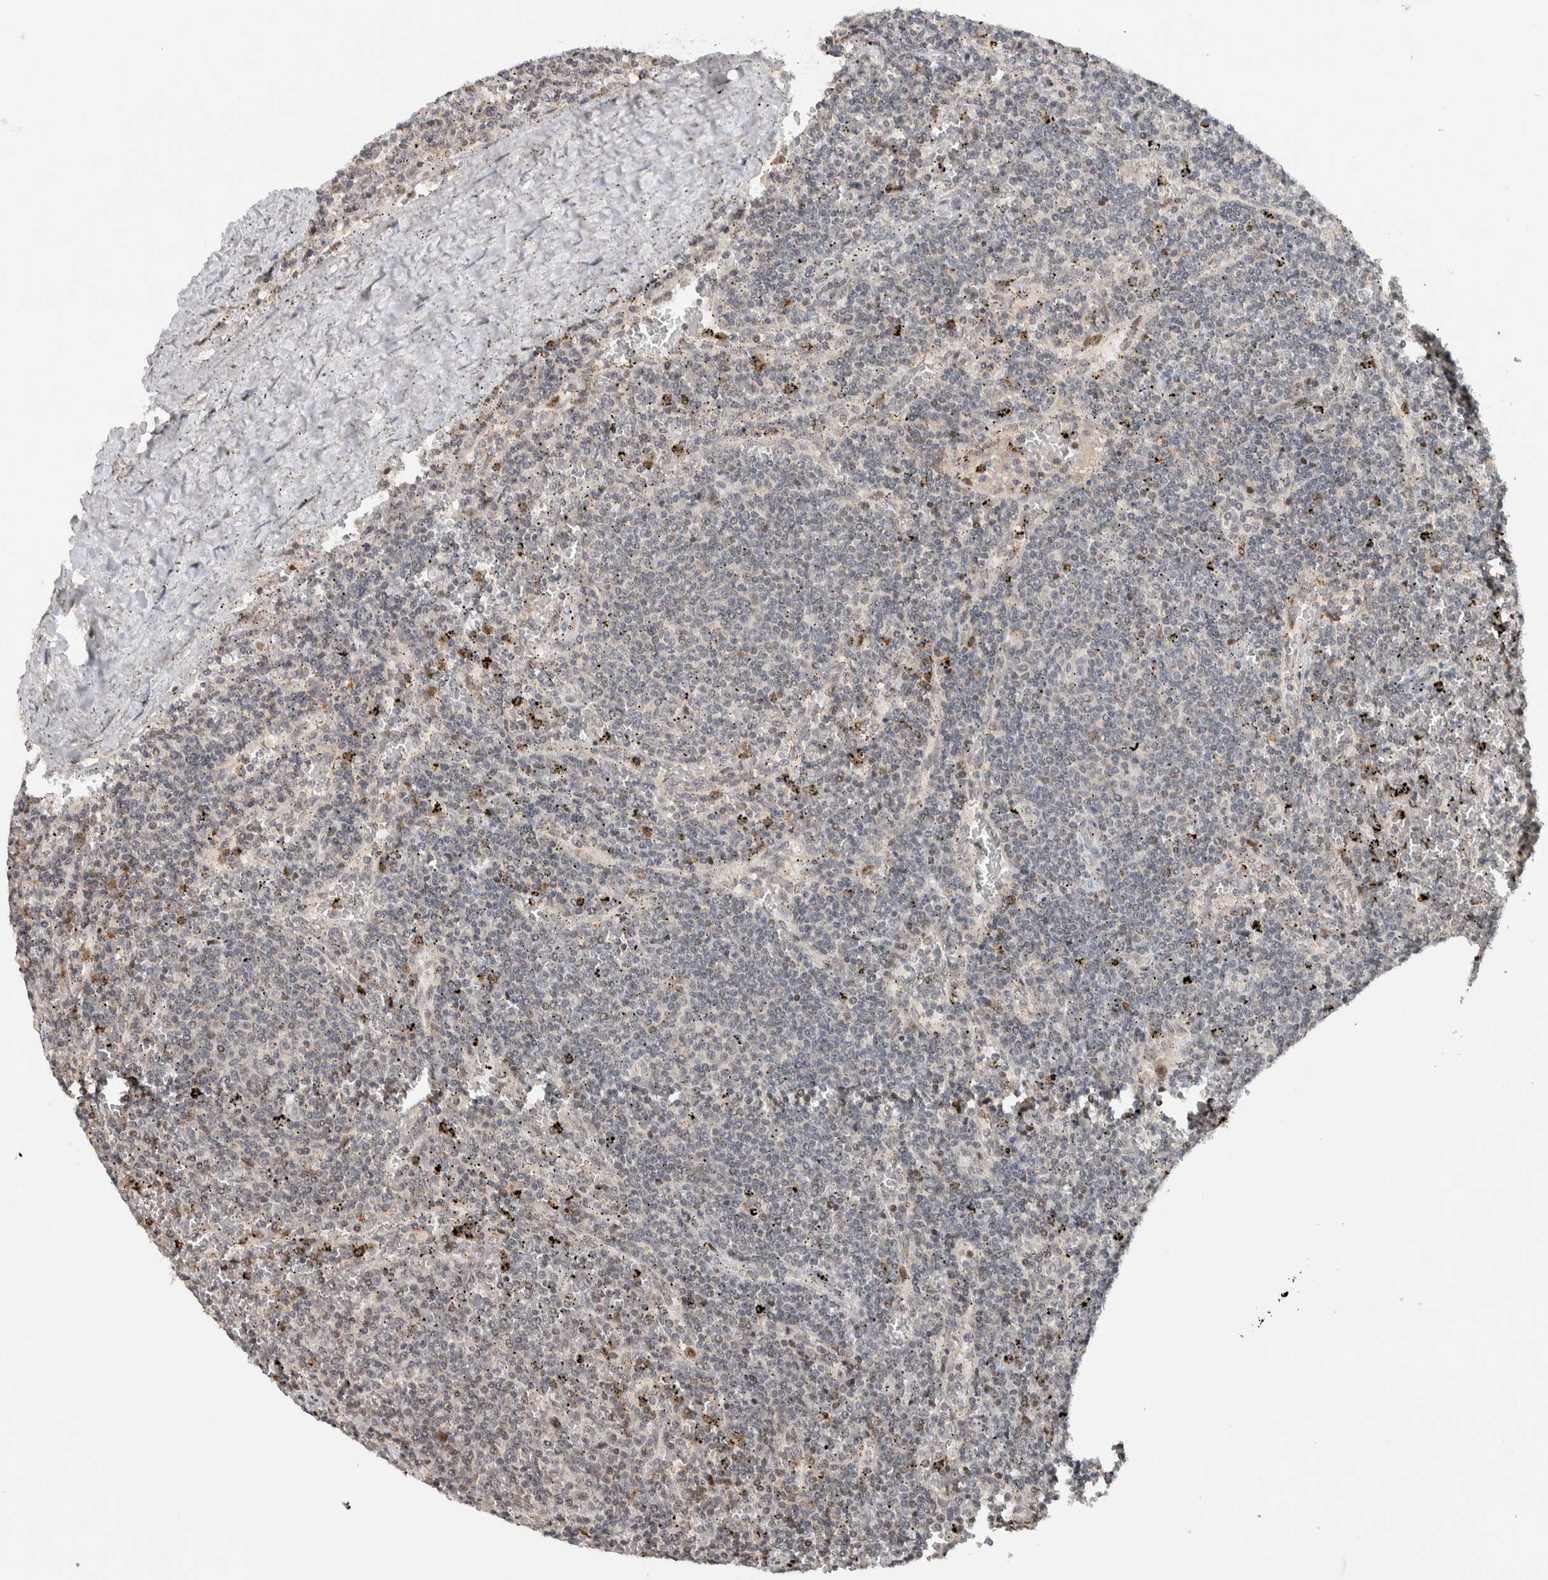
{"staining": {"intensity": "negative", "quantity": "none", "location": "none"}, "tissue": "lymphoma", "cell_type": "Tumor cells", "image_type": "cancer", "snomed": [{"axis": "morphology", "description": "Malignant lymphoma, non-Hodgkin's type, Low grade"}, {"axis": "topography", "description": "Spleen"}], "caption": "Immunohistochemistry (IHC) micrograph of lymphoma stained for a protein (brown), which displays no staining in tumor cells.", "gene": "ZNF521", "patient": {"sex": "female", "age": 50}}